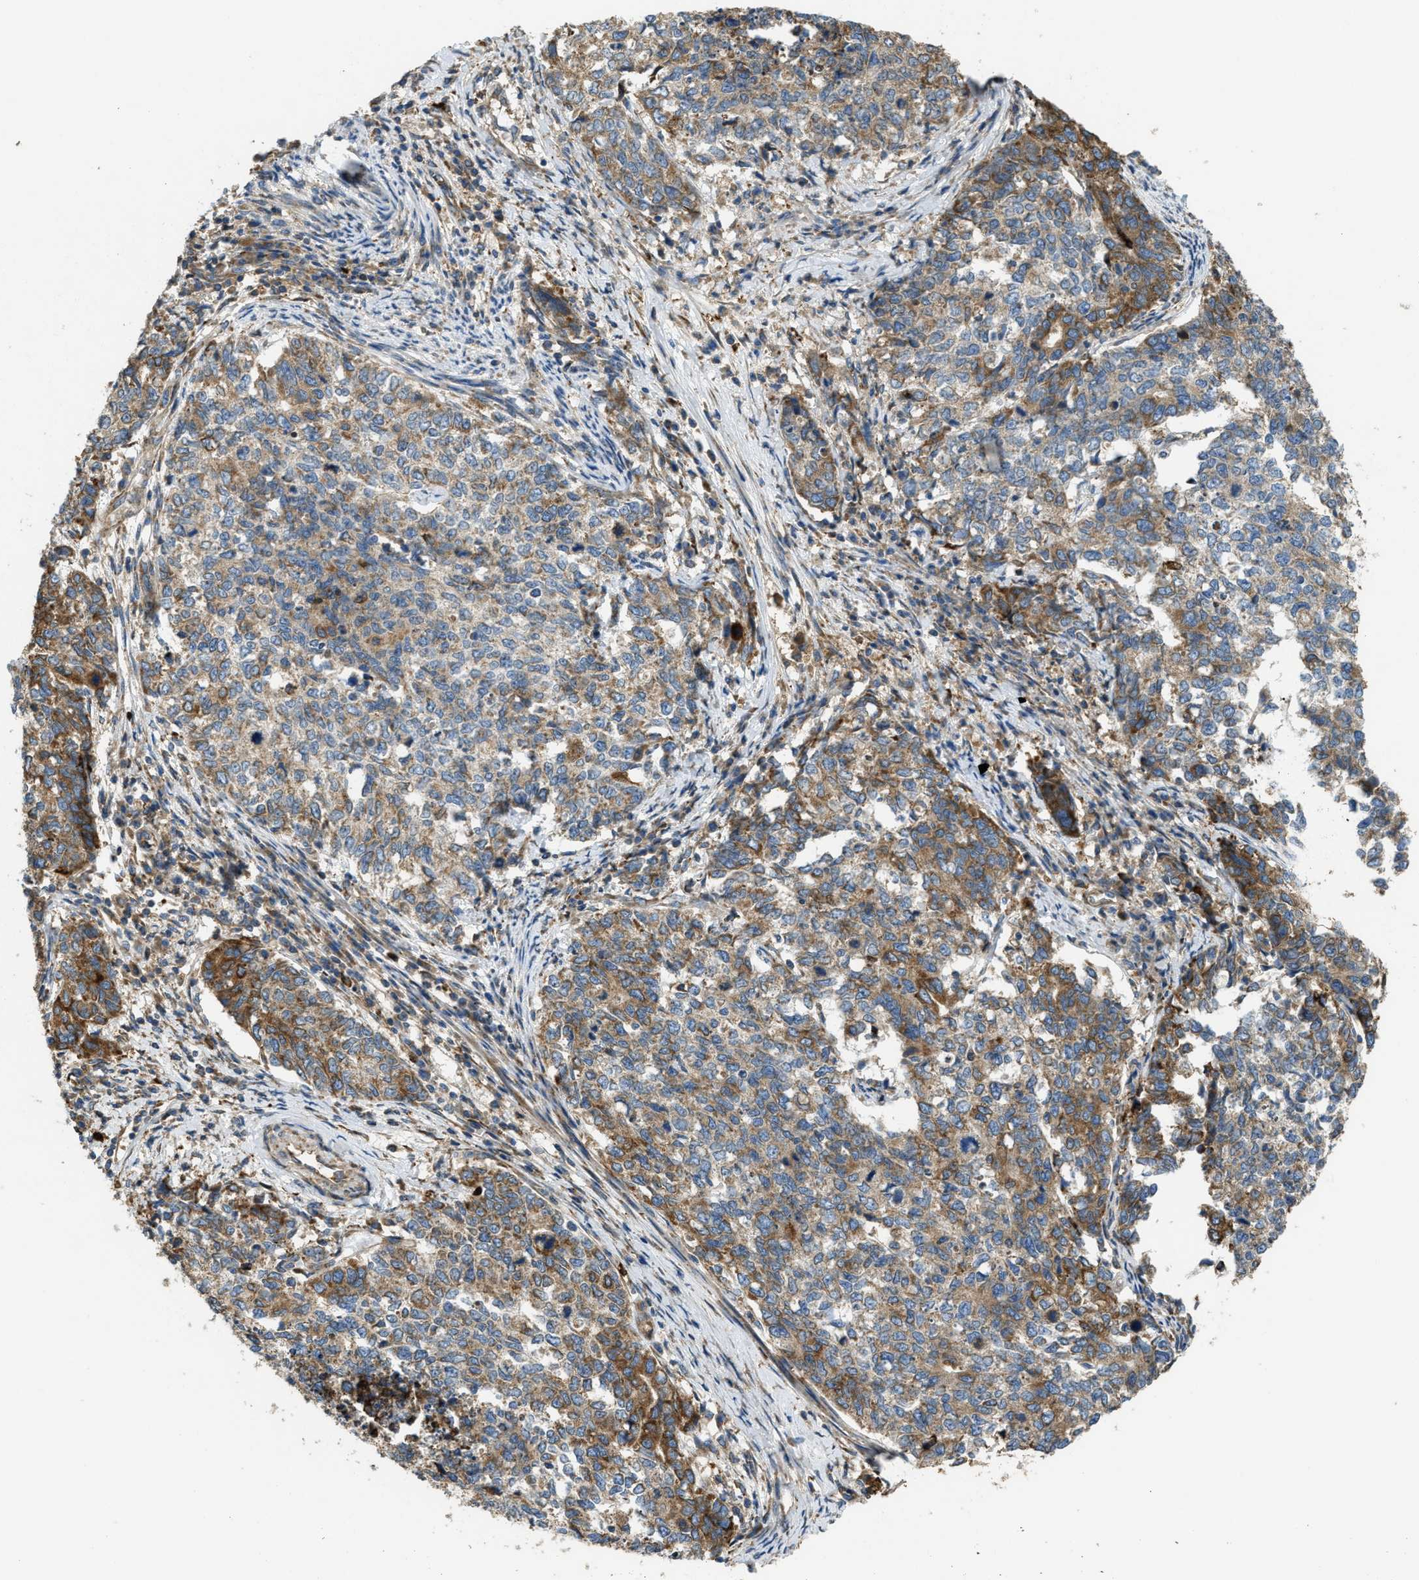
{"staining": {"intensity": "moderate", "quantity": ">75%", "location": "cytoplasmic/membranous"}, "tissue": "cervical cancer", "cell_type": "Tumor cells", "image_type": "cancer", "snomed": [{"axis": "morphology", "description": "Squamous cell carcinoma, NOS"}, {"axis": "topography", "description": "Cervix"}], "caption": "There is medium levels of moderate cytoplasmic/membranous expression in tumor cells of cervical cancer, as demonstrated by immunohistochemical staining (brown color).", "gene": "TMEM68", "patient": {"sex": "female", "age": 63}}